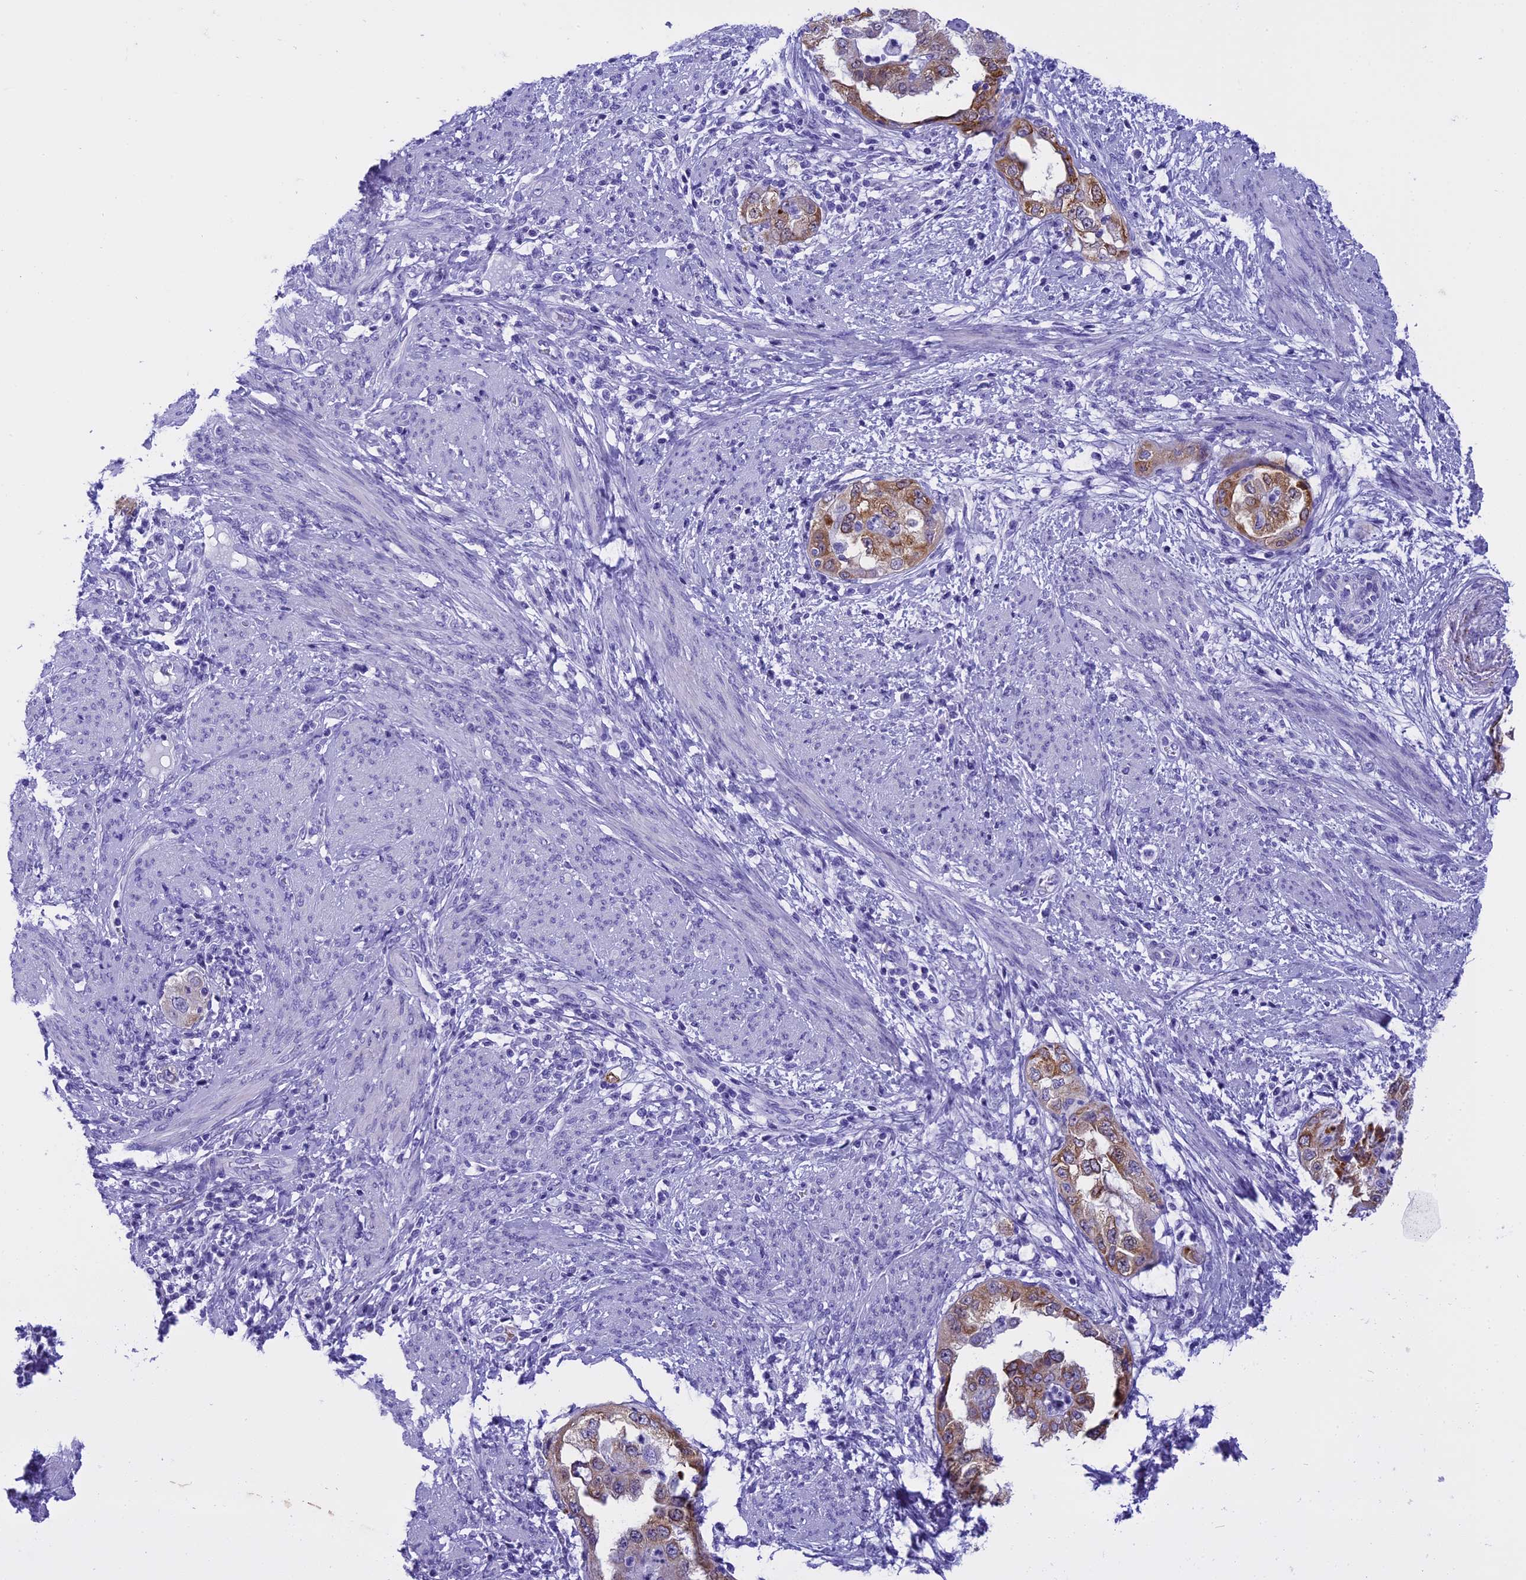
{"staining": {"intensity": "moderate", "quantity": "25%-75%", "location": "cytoplasmic/membranous"}, "tissue": "endometrial cancer", "cell_type": "Tumor cells", "image_type": "cancer", "snomed": [{"axis": "morphology", "description": "Adenocarcinoma, NOS"}, {"axis": "topography", "description": "Endometrium"}], "caption": "A medium amount of moderate cytoplasmic/membranous positivity is appreciated in about 25%-75% of tumor cells in endometrial cancer (adenocarcinoma) tissue.", "gene": "KCTD14", "patient": {"sex": "female", "age": 85}}